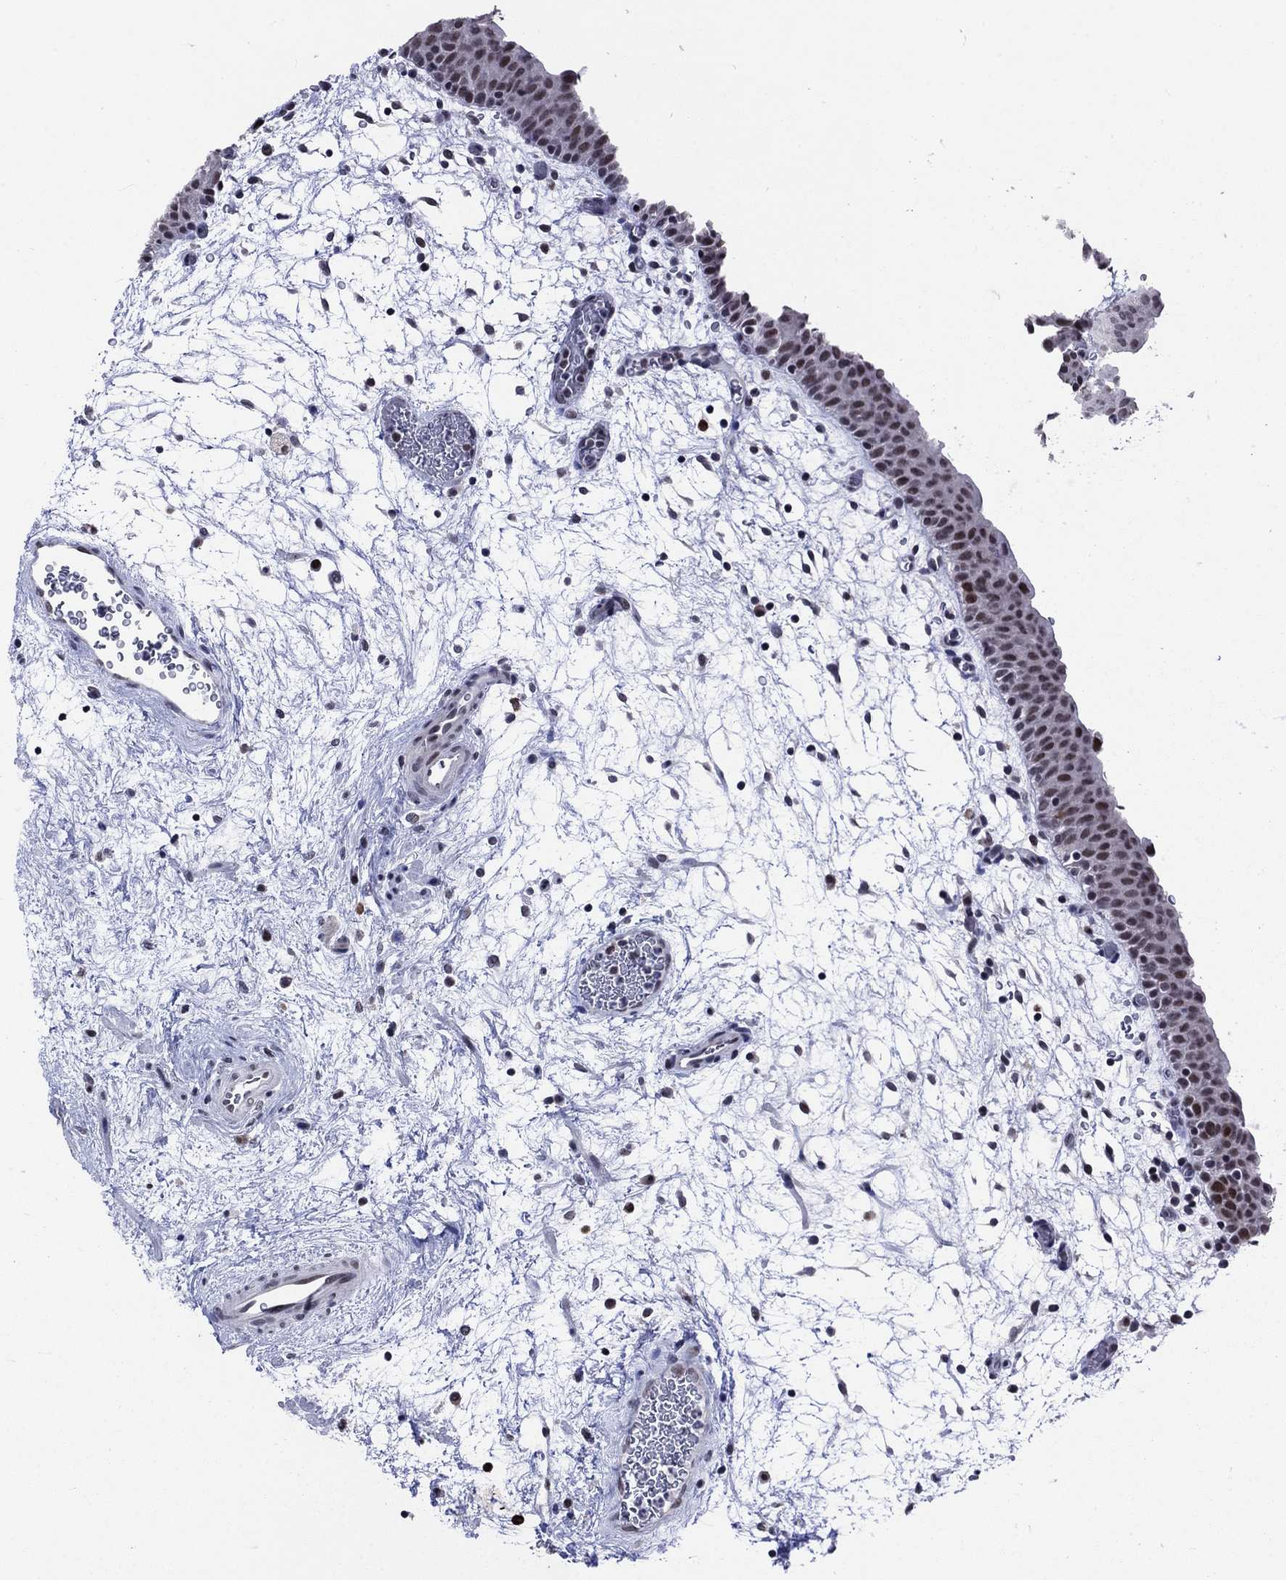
{"staining": {"intensity": "moderate", "quantity": "25%-75%", "location": "nuclear"}, "tissue": "urinary bladder", "cell_type": "Urothelial cells", "image_type": "normal", "snomed": [{"axis": "morphology", "description": "Normal tissue, NOS"}, {"axis": "topography", "description": "Urinary bladder"}], "caption": "DAB (3,3'-diaminobenzidine) immunohistochemical staining of benign human urinary bladder demonstrates moderate nuclear protein staining in approximately 25%-75% of urothelial cells.", "gene": "HCFC1", "patient": {"sex": "male", "age": 37}}